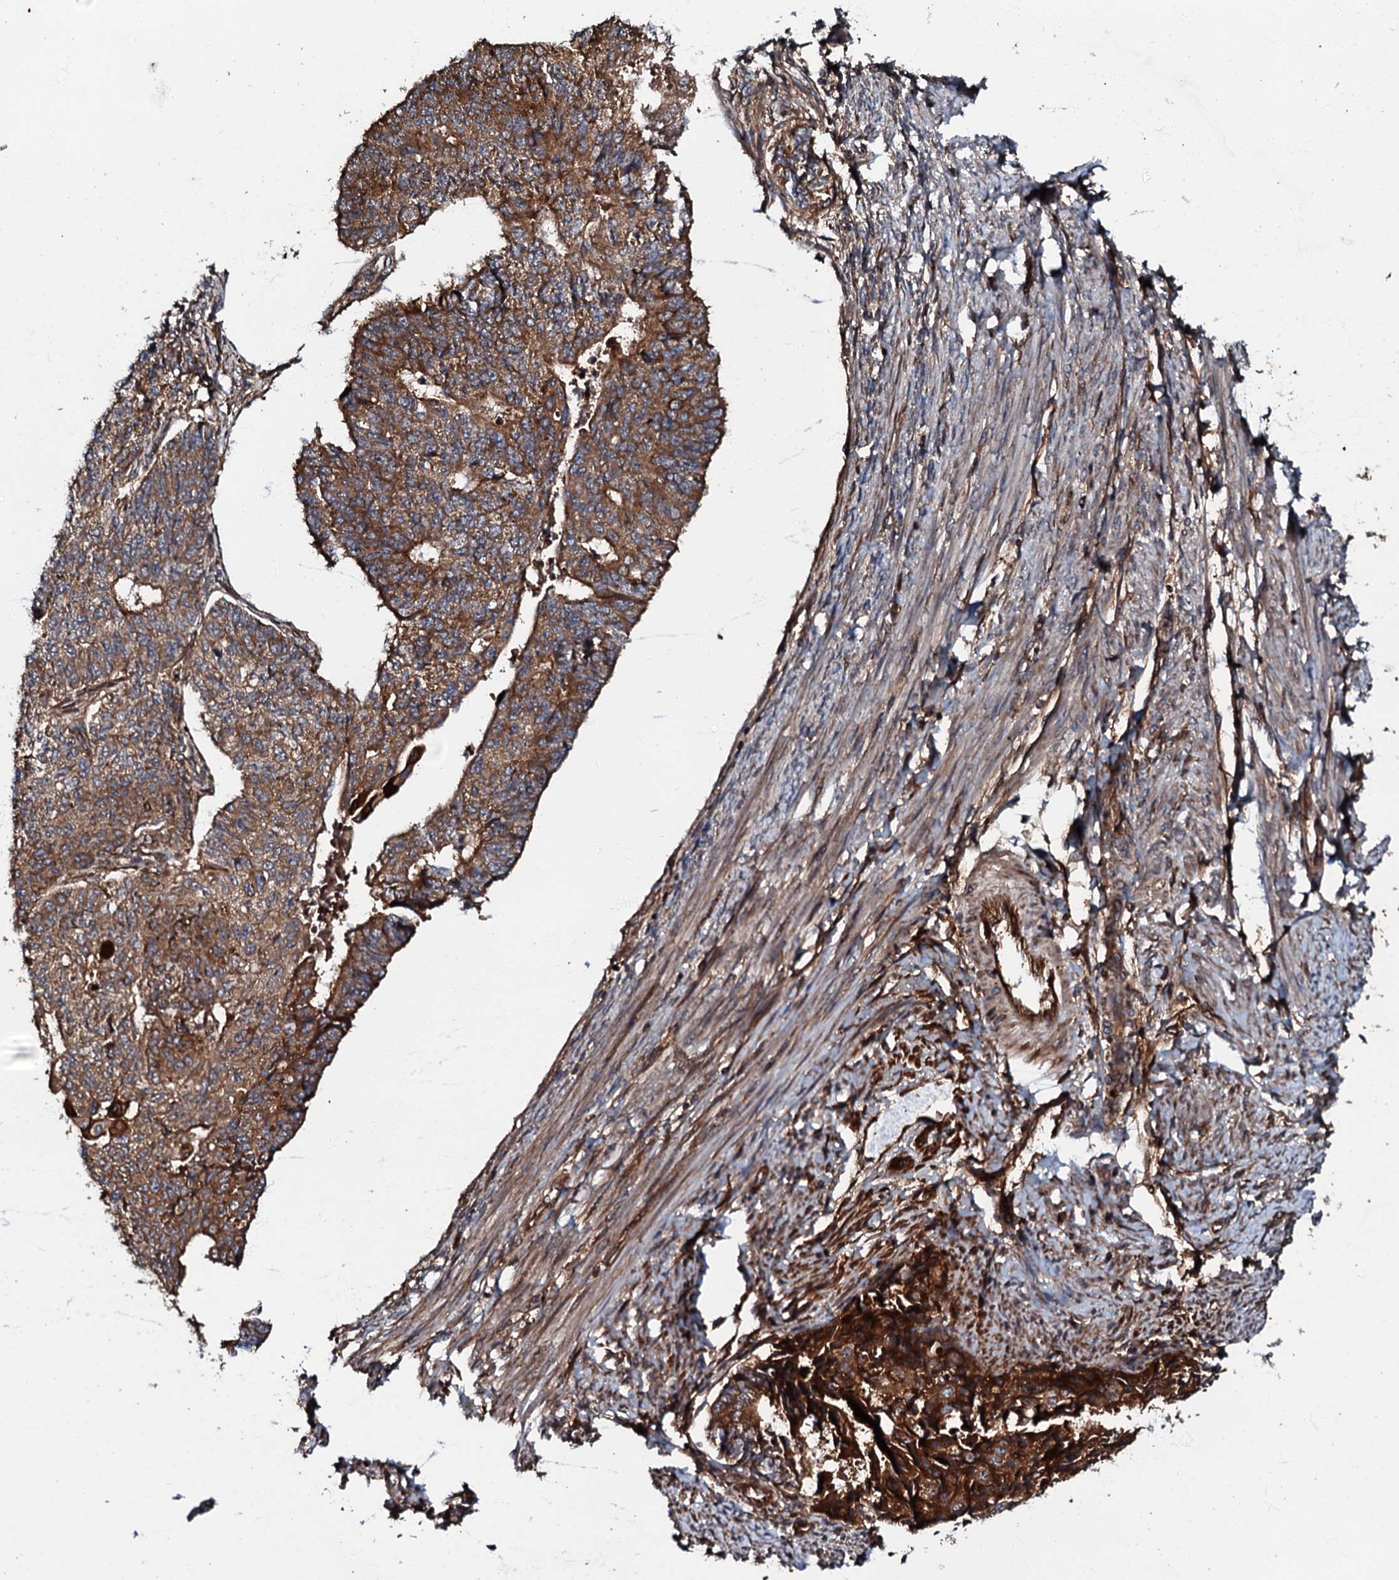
{"staining": {"intensity": "moderate", "quantity": ">75%", "location": "cytoplasmic/membranous"}, "tissue": "endometrial cancer", "cell_type": "Tumor cells", "image_type": "cancer", "snomed": [{"axis": "morphology", "description": "Adenocarcinoma, NOS"}, {"axis": "topography", "description": "Endometrium"}], "caption": "This micrograph displays IHC staining of endometrial adenocarcinoma, with medium moderate cytoplasmic/membranous positivity in about >75% of tumor cells.", "gene": "BLOC1S6", "patient": {"sex": "female", "age": 32}}